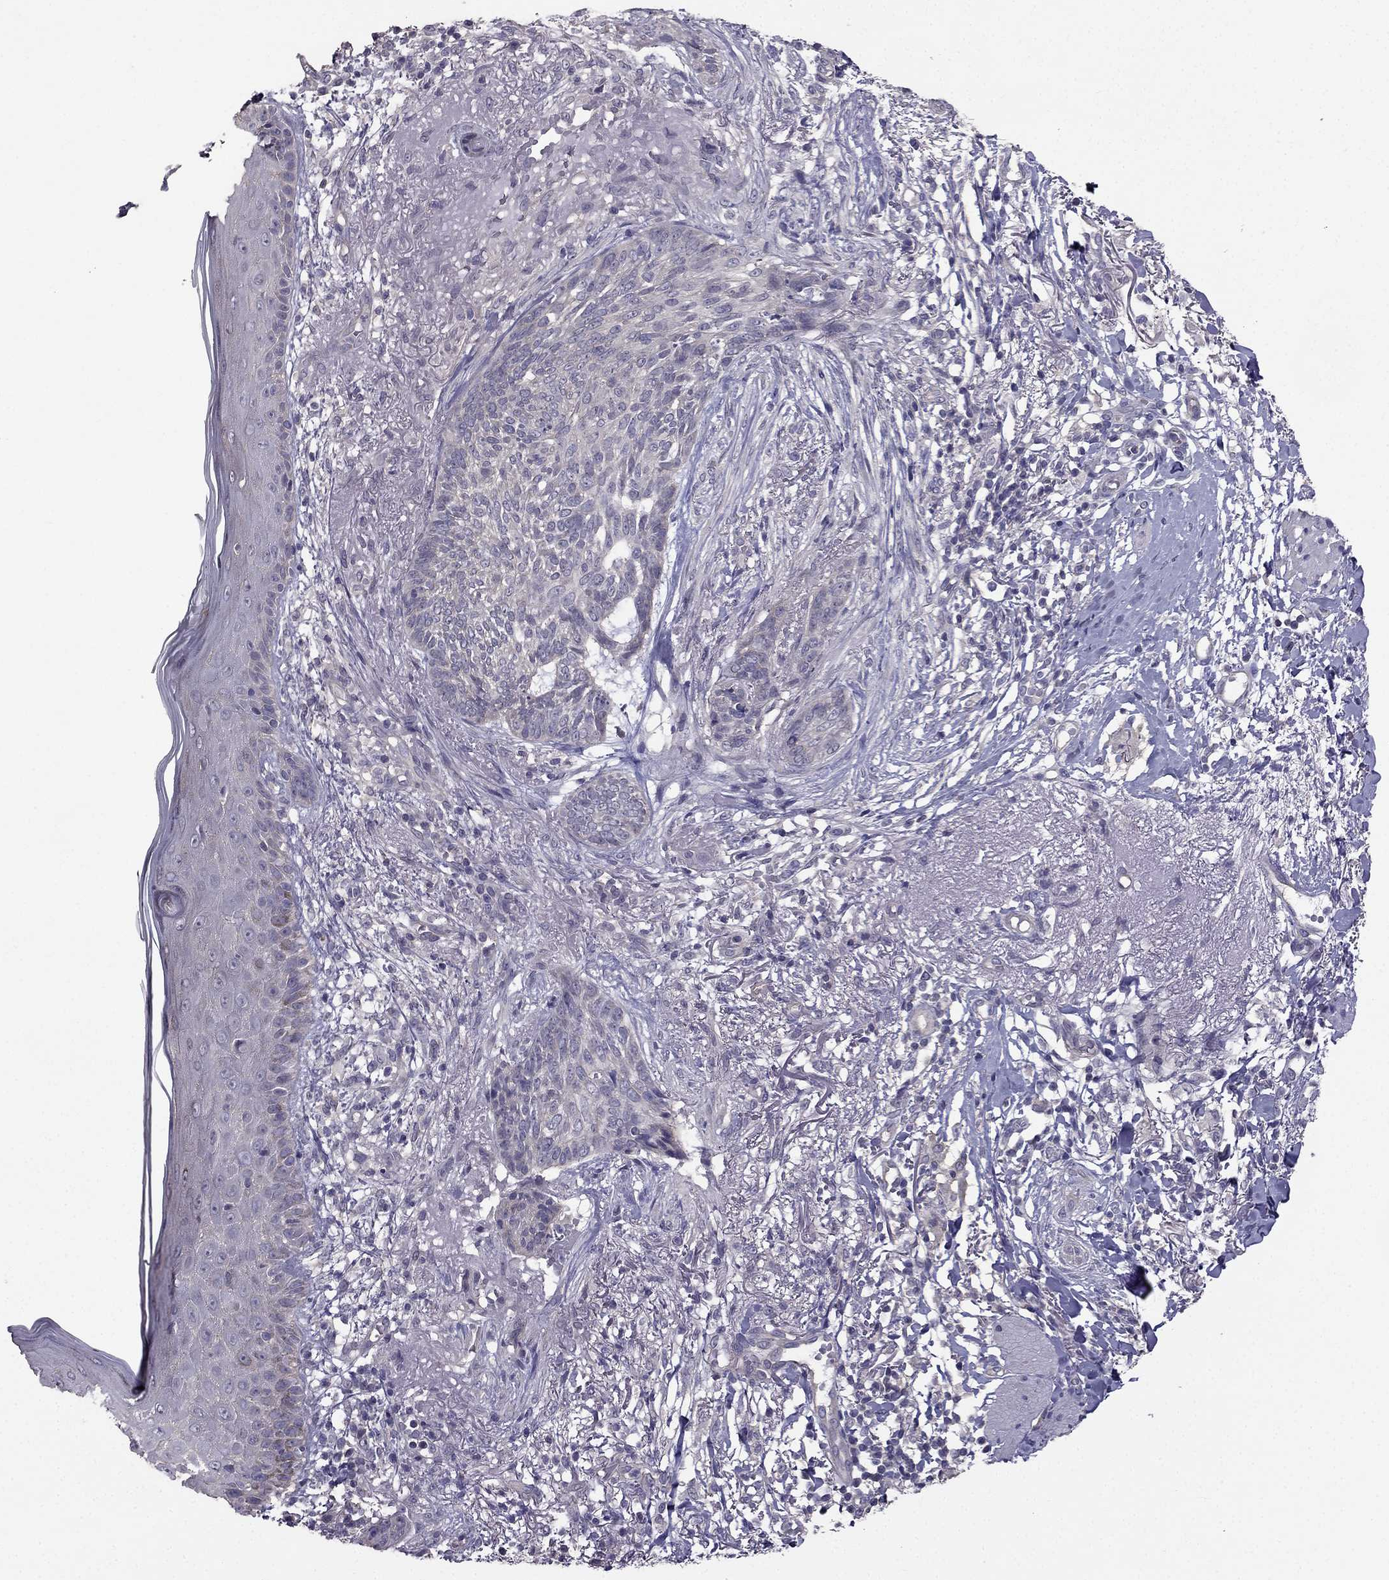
{"staining": {"intensity": "negative", "quantity": "none", "location": "none"}, "tissue": "skin cancer", "cell_type": "Tumor cells", "image_type": "cancer", "snomed": [{"axis": "morphology", "description": "Normal tissue, NOS"}, {"axis": "morphology", "description": "Basal cell carcinoma"}, {"axis": "topography", "description": "Skin"}], "caption": "Tumor cells show no significant staining in basal cell carcinoma (skin). (Immunohistochemistry, brightfield microscopy, high magnification).", "gene": "HSFX1", "patient": {"sex": "male", "age": 84}}